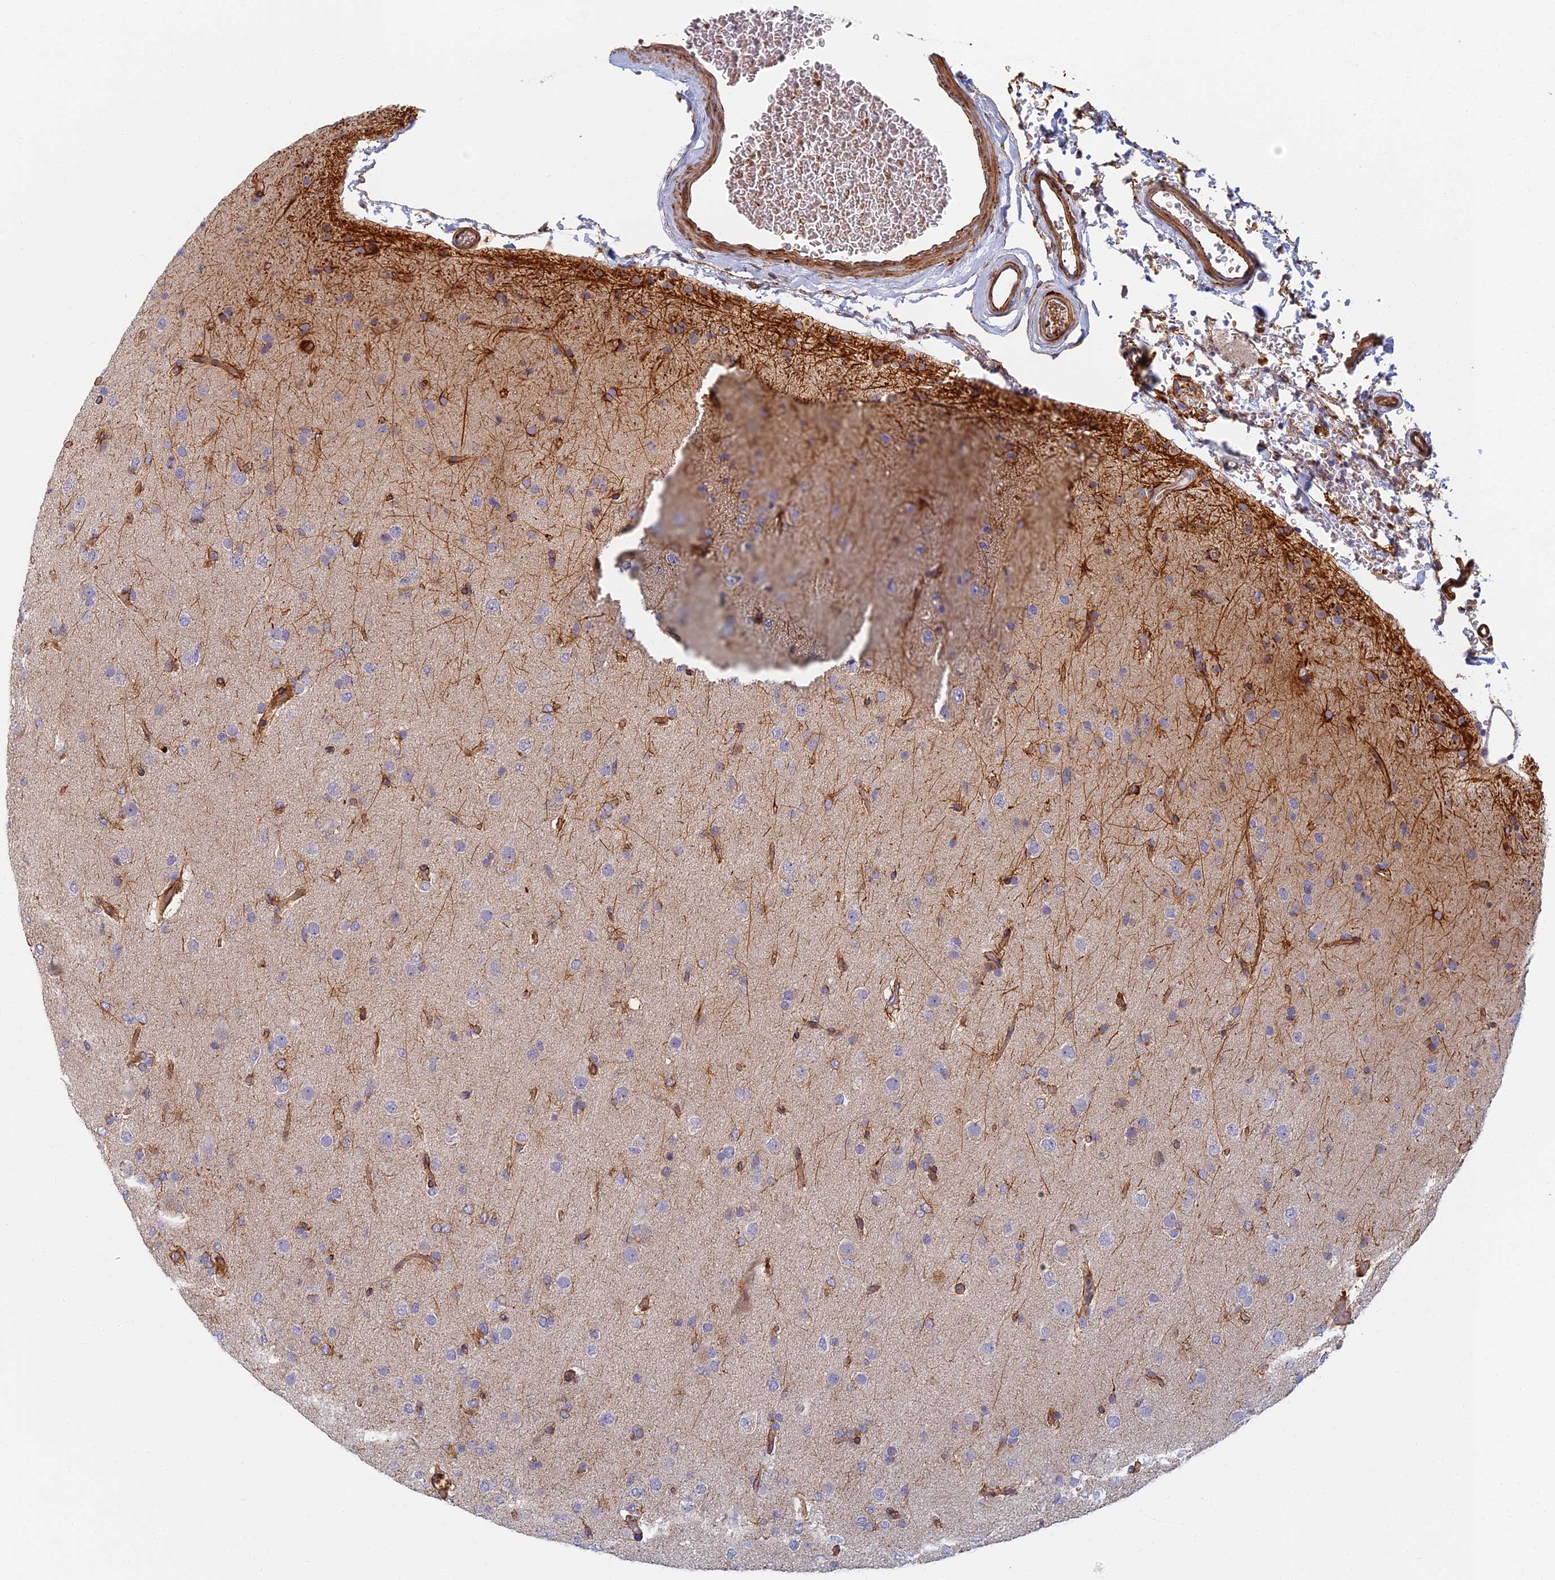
{"staining": {"intensity": "negative", "quantity": "none", "location": "none"}, "tissue": "glioma", "cell_type": "Tumor cells", "image_type": "cancer", "snomed": [{"axis": "morphology", "description": "Glioma, malignant, Low grade"}, {"axis": "topography", "description": "Brain"}], "caption": "IHC of human malignant glioma (low-grade) displays no expression in tumor cells. (Brightfield microscopy of DAB immunohistochemistry at high magnification).", "gene": "ABCB10", "patient": {"sex": "male", "age": 65}}